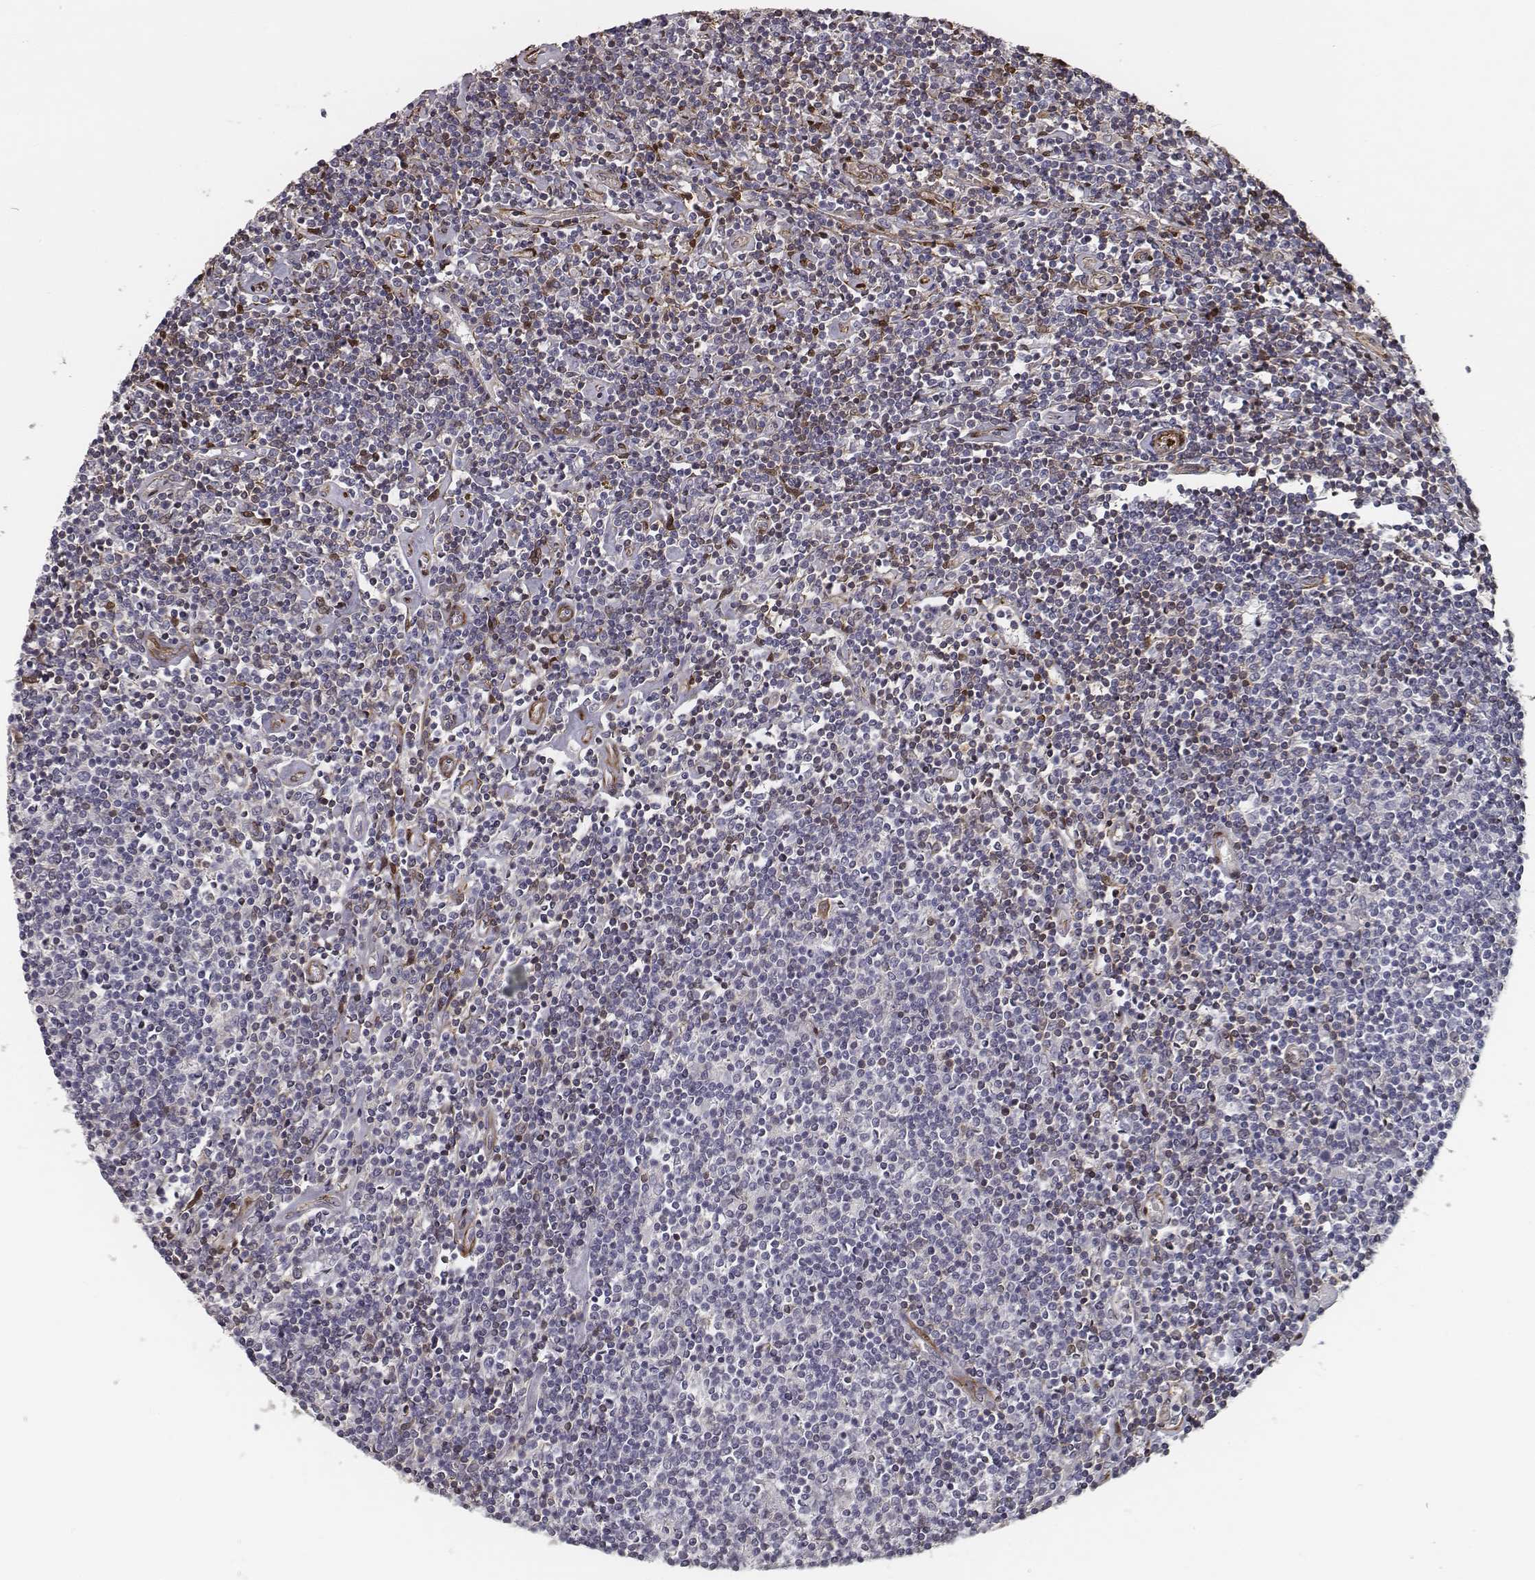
{"staining": {"intensity": "negative", "quantity": "none", "location": "none"}, "tissue": "lymphoma", "cell_type": "Tumor cells", "image_type": "cancer", "snomed": [{"axis": "morphology", "description": "Hodgkin's disease, NOS"}, {"axis": "topography", "description": "Lymph node"}], "caption": "Tumor cells are negative for brown protein staining in Hodgkin's disease.", "gene": "ISYNA1", "patient": {"sex": "male", "age": 40}}